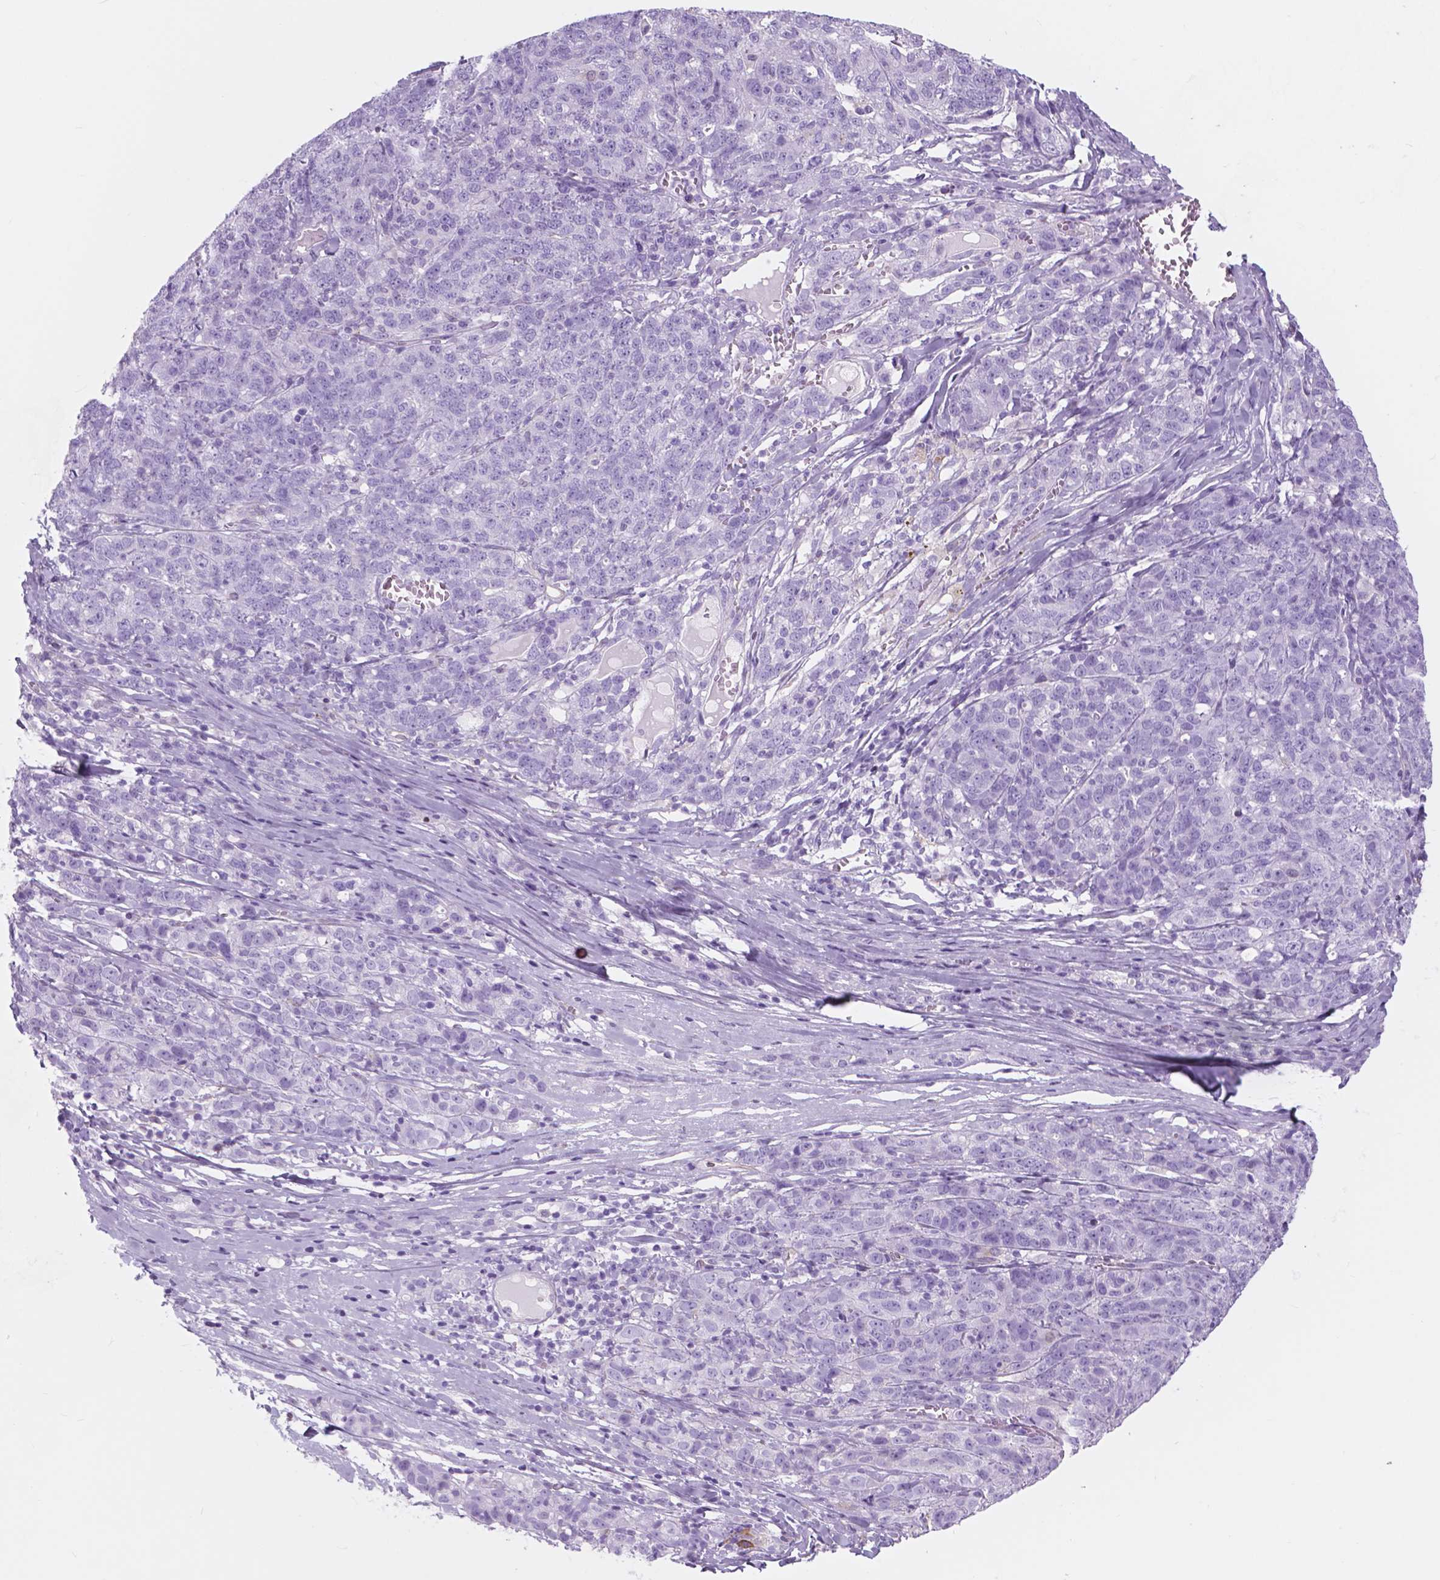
{"staining": {"intensity": "negative", "quantity": "none", "location": "none"}, "tissue": "ovarian cancer", "cell_type": "Tumor cells", "image_type": "cancer", "snomed": [{"axis": "morphology", "description": "Cystadenocarcinoma, serous, NOS"}, {"axis": "topography", "description": "Ovary"}], "caption": "Ovarian serous cystadenocarcinoma was stained to show a protein in brown. There is no significant positivity in tumor cells. The staining is performed using DAB (3,3'-diaminobenzidine) brown chromogen with nuclei counter-stained in using hematoxylin.", "gene": "FXYD2", "patient": {"sex": "female", "age": 71}}